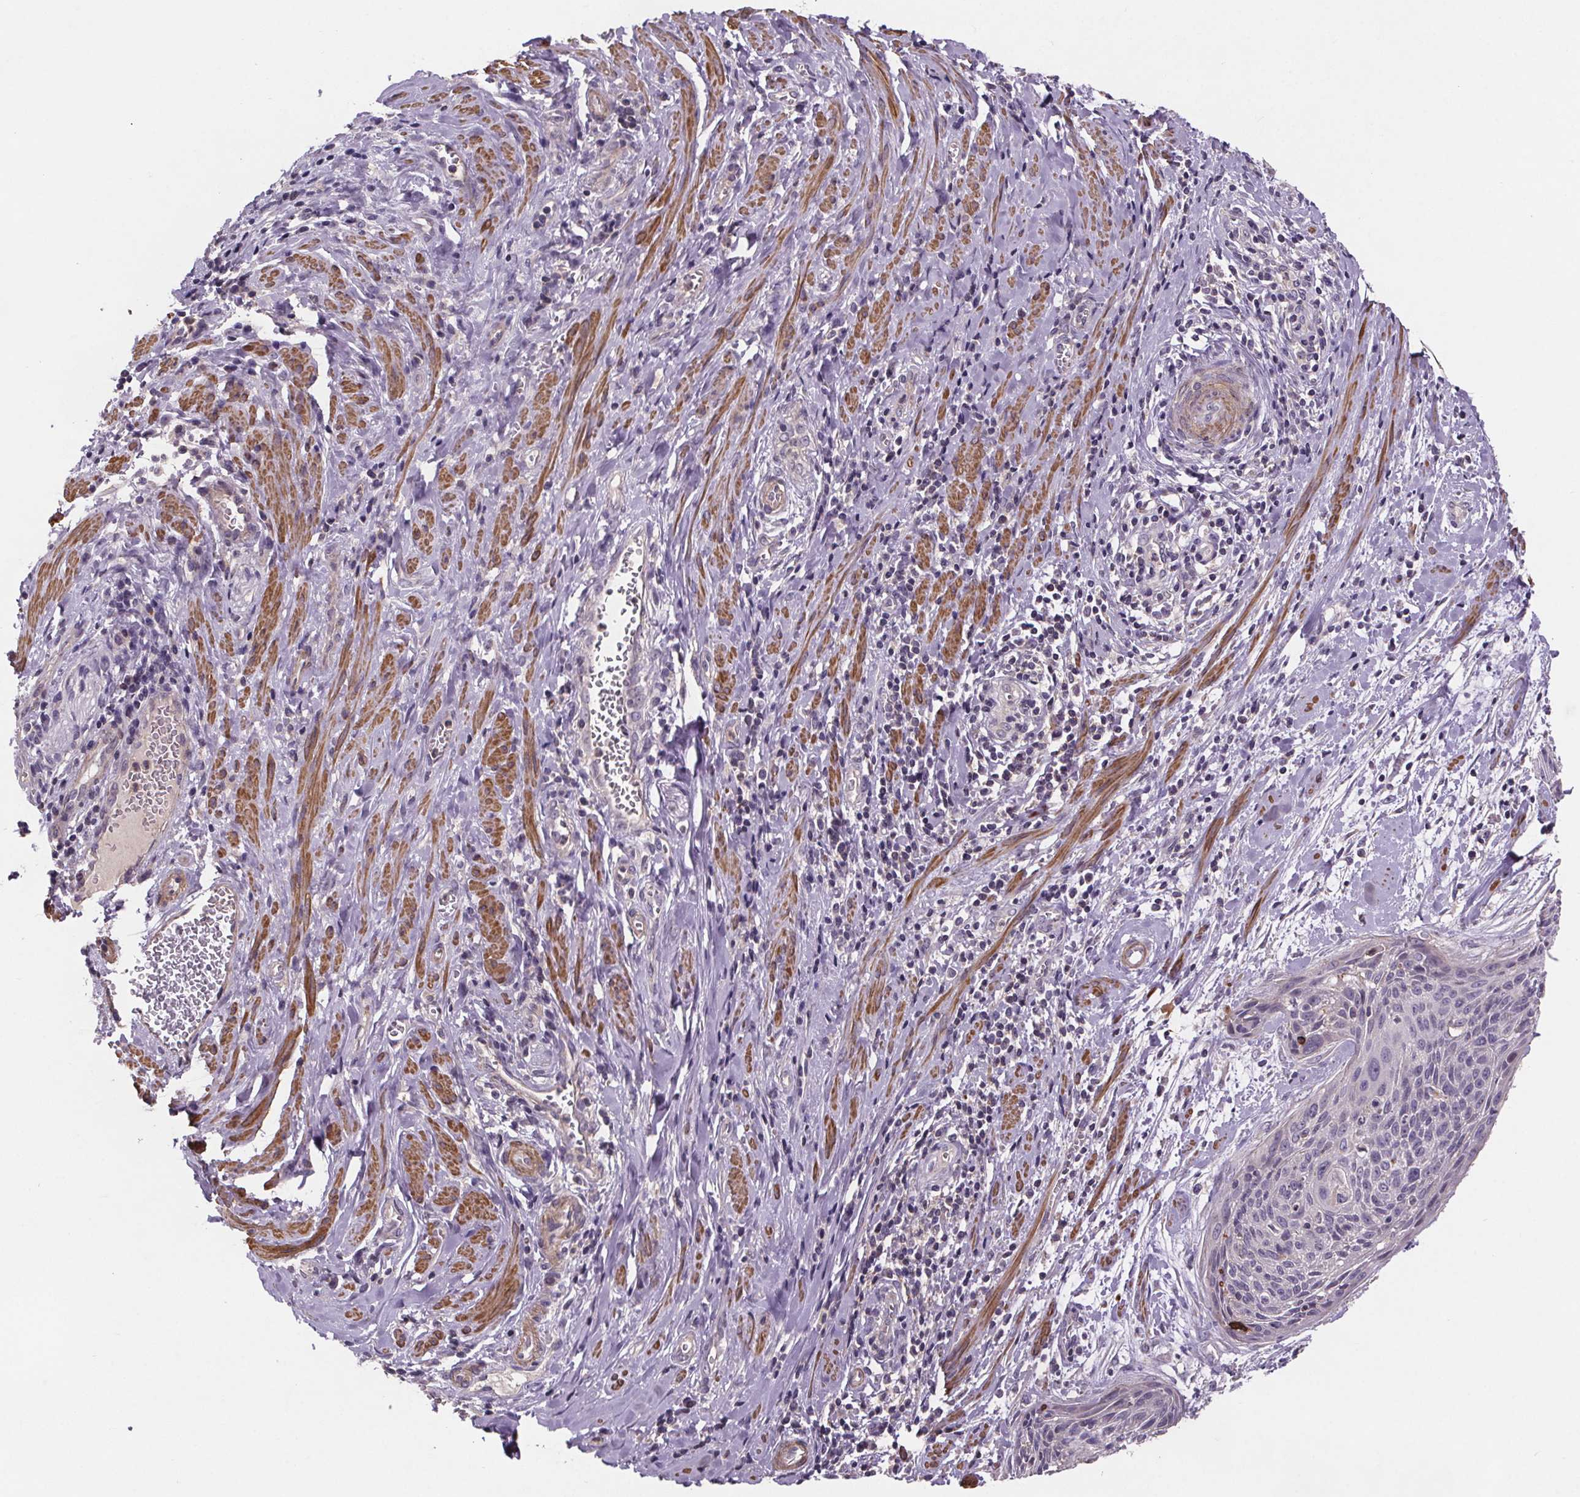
{"staining": {"intensity": "negative", "quantity": "none", "location": "none"}, "tissue": "cervical cancer", "cell_type": "Tumor cells", "image_type": "cancer", "snomed": [{"axis": "morphology", "description": "Squamous cell carcinoma, NOS"}, {"axis": "topography", "description": "Cervix"}], "caption": "An IHC photomicrograph of squamous cell carcinoma (cervical) is shown. There is no staining in tumor cells of squamous cell carcinoma (cervical). The staining is performed using DAB brown chromogen with nuclei counter-stained in using hematoxylin.", "gene": "CLN3", "patient": {"sex": "female", "age": 46}}